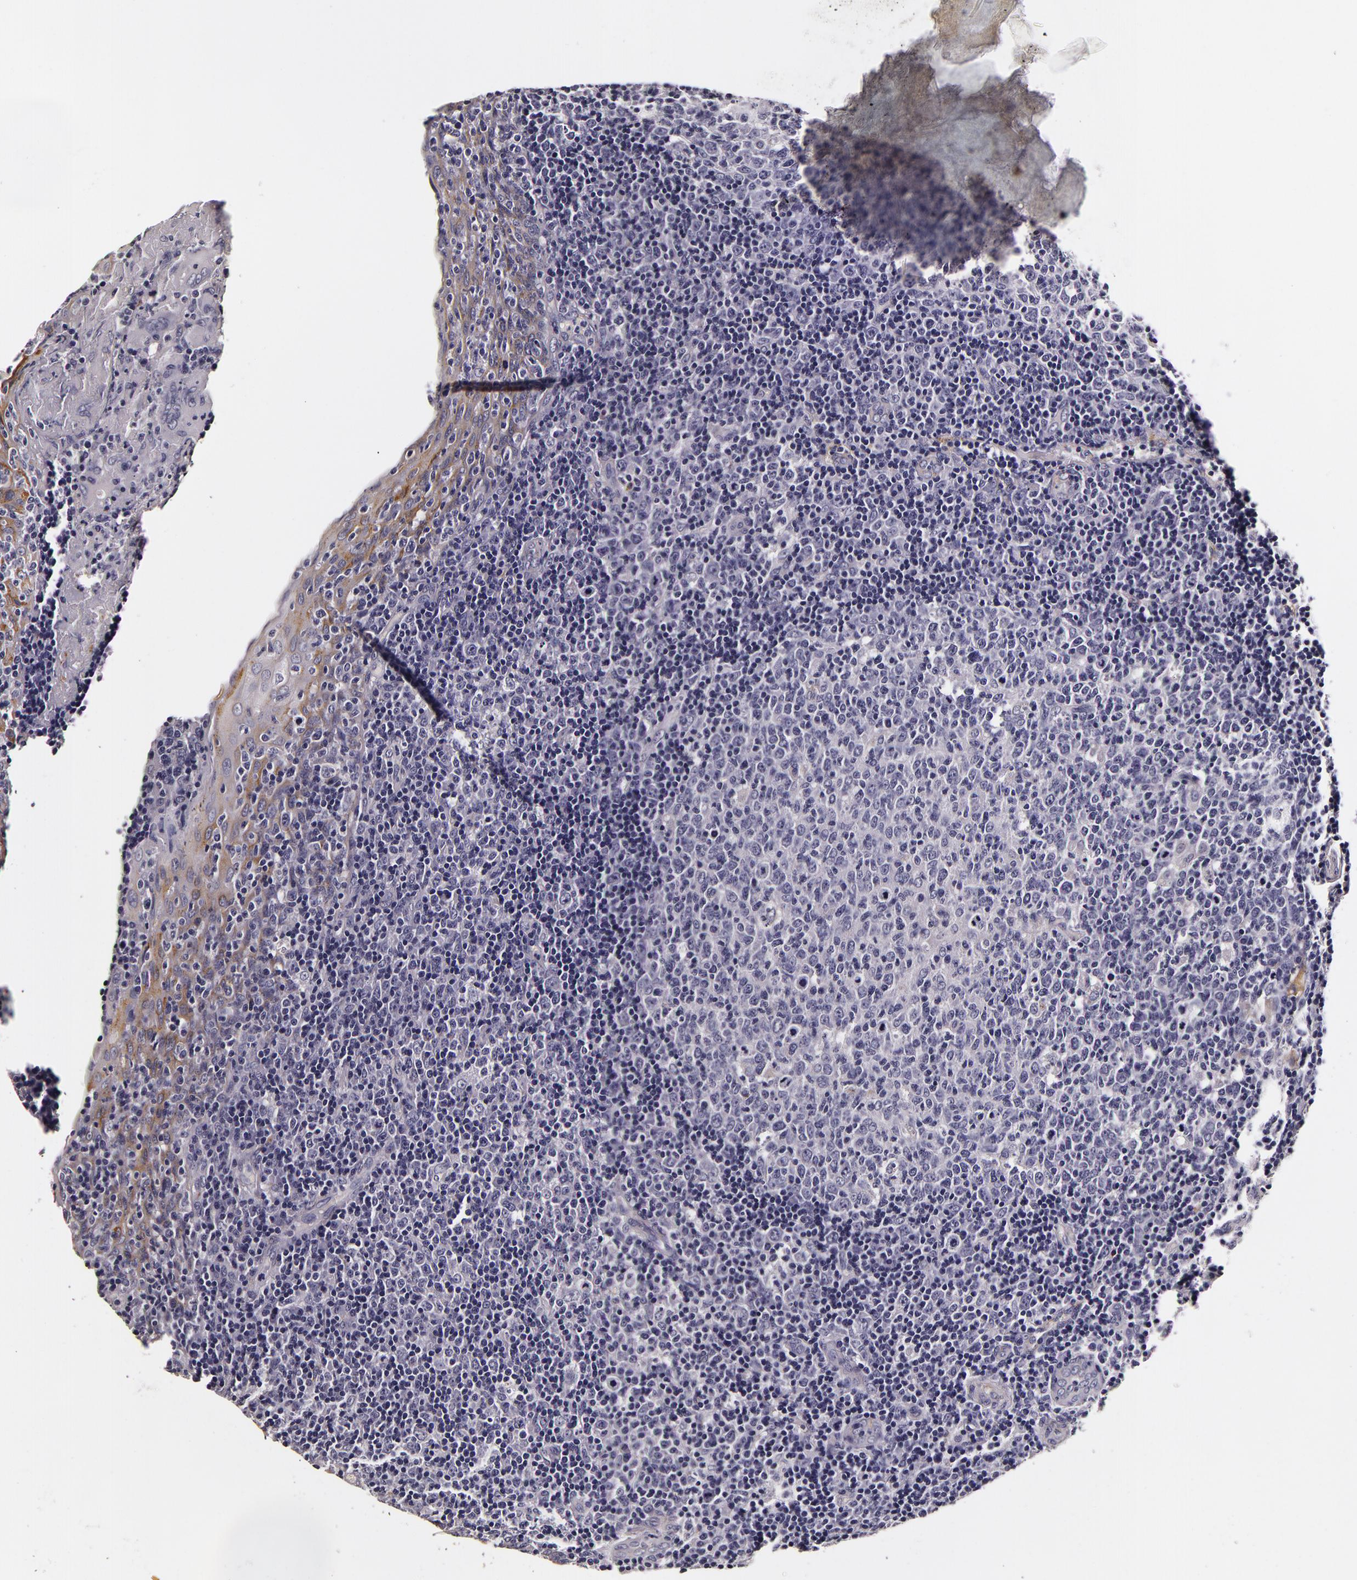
{"staining": {"intensity": "negative", "quantity": "none", "location": "none"}, "tissue": "tonsil", "cell_type": "Germinal center cells", "image_type": "normal", "snomed": [{"axis": "morphology", "description": "Normal tissue, NOS"}, {"axis": "topography", "description": "Tonsil"}], "caption": "Histopathology image shows no significant protein staining in germinal center cells of normal tonsil. The staining is performed using DAB (3,3'-diaminobenzidine) brown chromogen with nuclei counter-stained in using hematoxylin.", "gene": "LGALS3BP", "patient": {"sex": "female", "age": 3}}